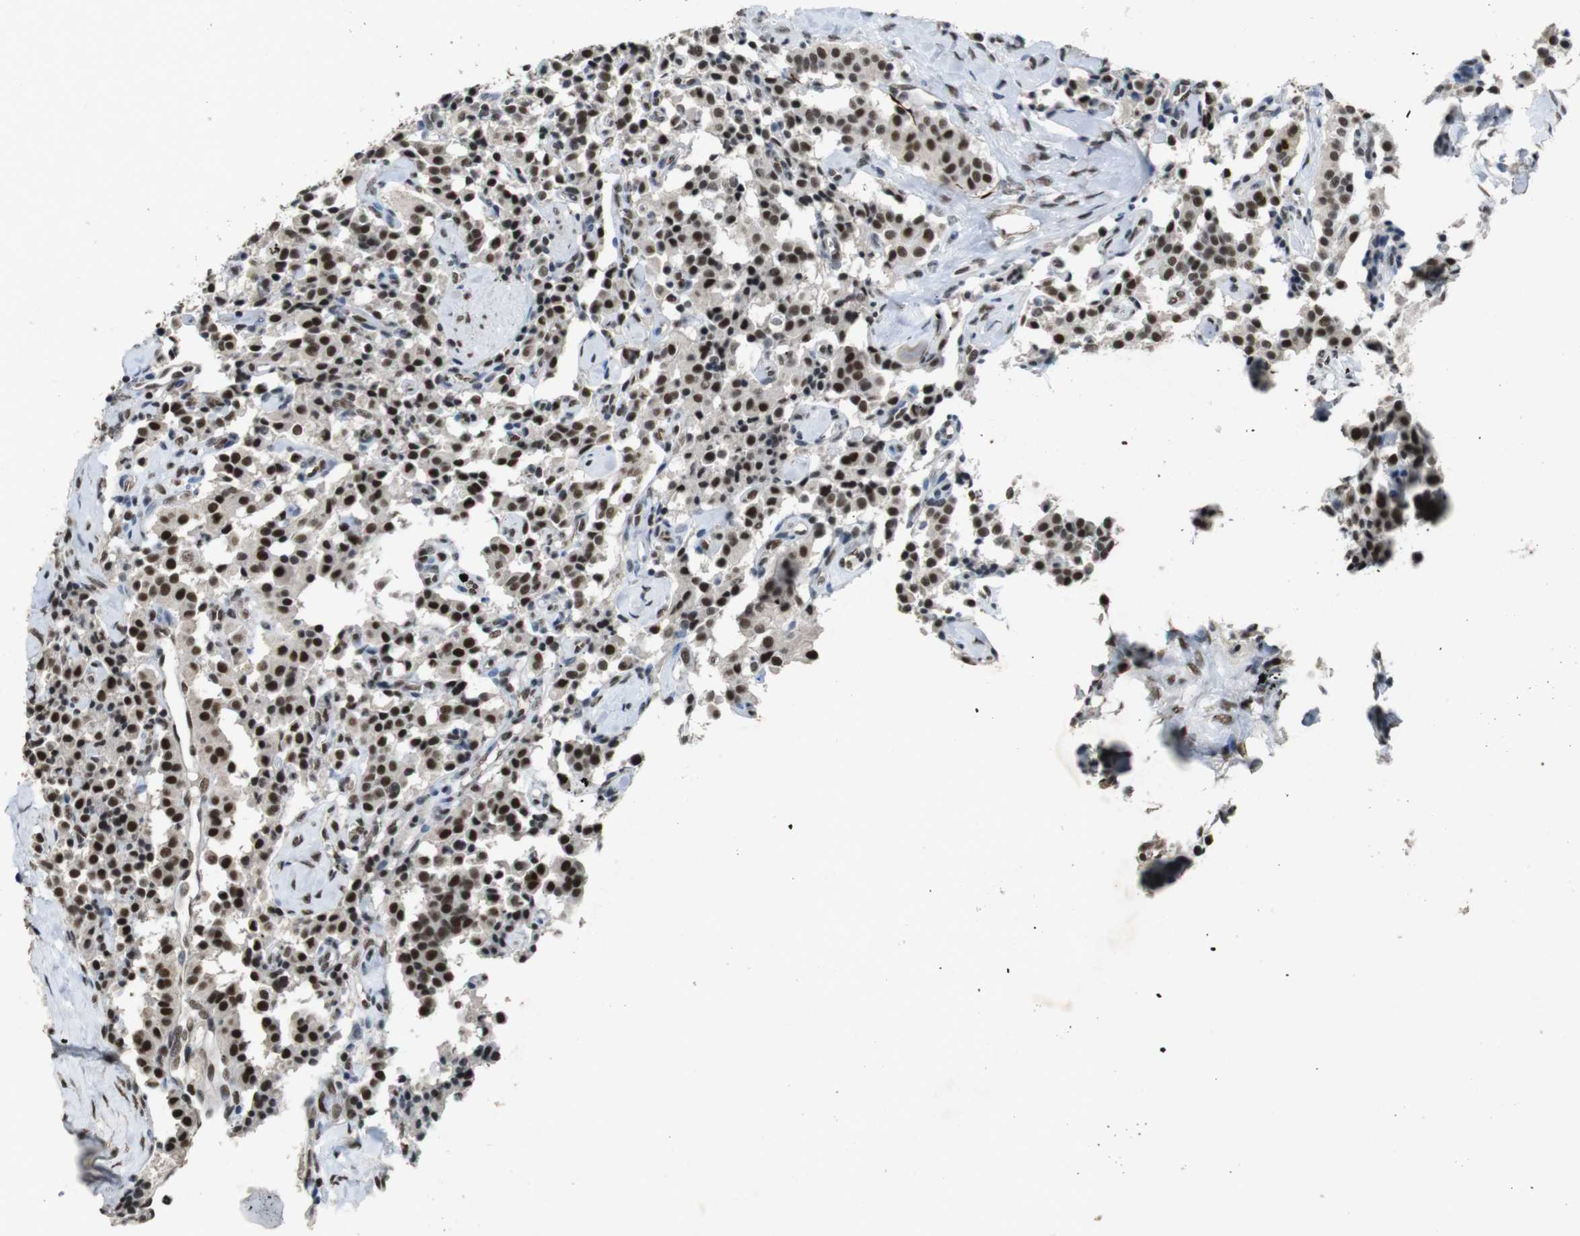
{"staining": {"intensity": "strong", "quantity": ">75%", "location": "nuclear"}, "tissue": "carcinoid", "cell_type": "Tumor cells", "image_type": "cancer", "snomed": [{"axis": "morphology", "description": "Carcinoid, malignant, NOS"}, {"axis": "topography", "description": "Lung"}], "caption": "Human malignant carcinoid stained for a protein (brown) demonstrates strong nuclear positive expression in approximately >75% of tumor cells.", "gene": "CSNK2B", "patient": {"sex": "male", "age": 30}}